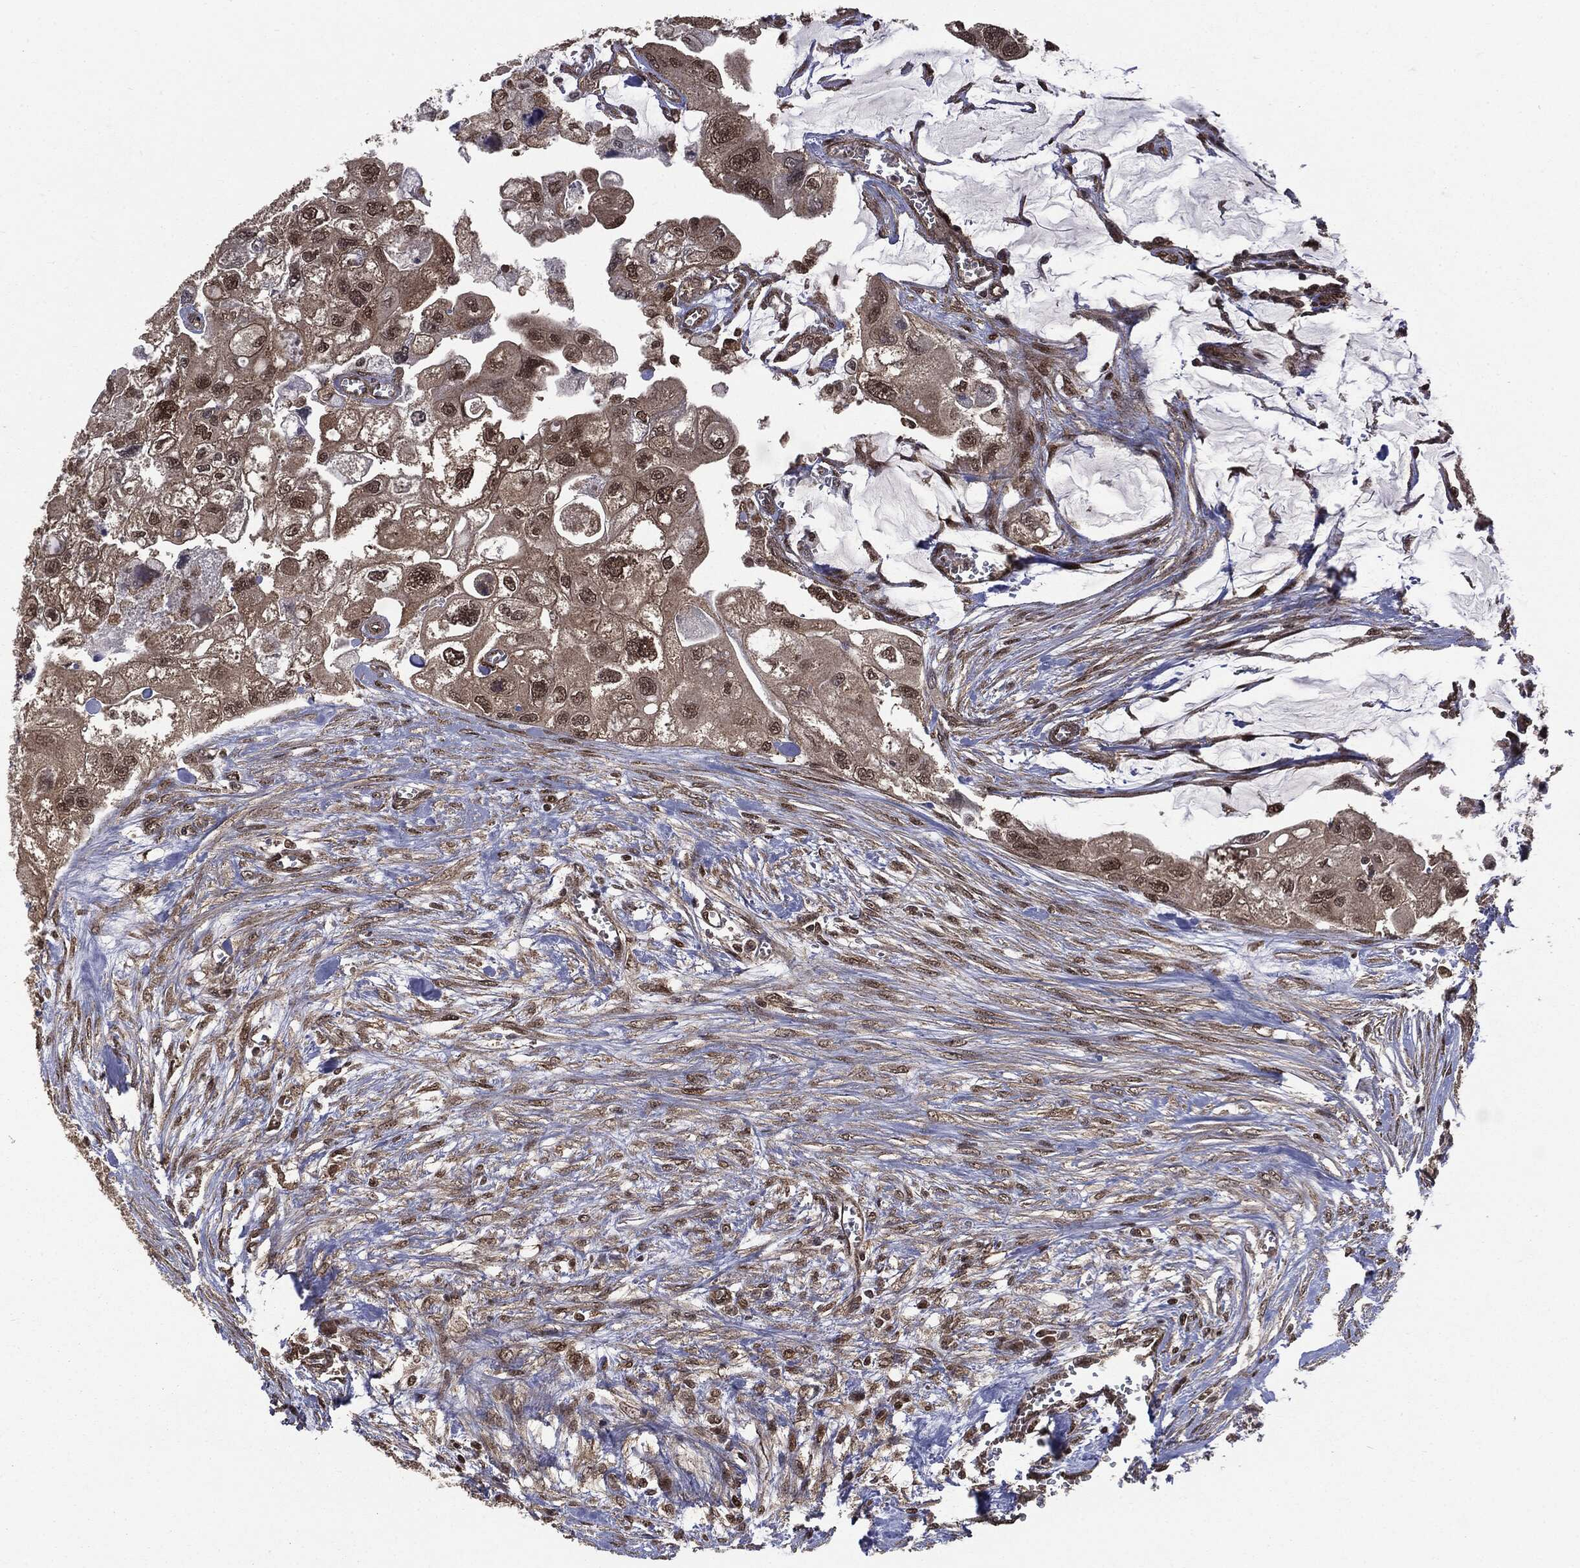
{"staining": {"intensity": "moderate", "quantity": "<25%", "location": "cytoplasmic/membranous,nuclear"}, "tissue": "urothelial cancer", "cell_type": "Tumor cells", "image_type": "cancer", "snomed": [{"axis": "morphology", "description": "Urothelial carcinoma, High grade"}, {"axis": "topography", "description": "Urinary bladder"}], "caption": "Protein analysis of urothelial cancer tissue demonstrates moderate cytoplasmic/membranous and nuclear expression in approximately <25% of tumor cells.", "gene": "PTPA", "patient": {"sex": "male", "age": 59}}